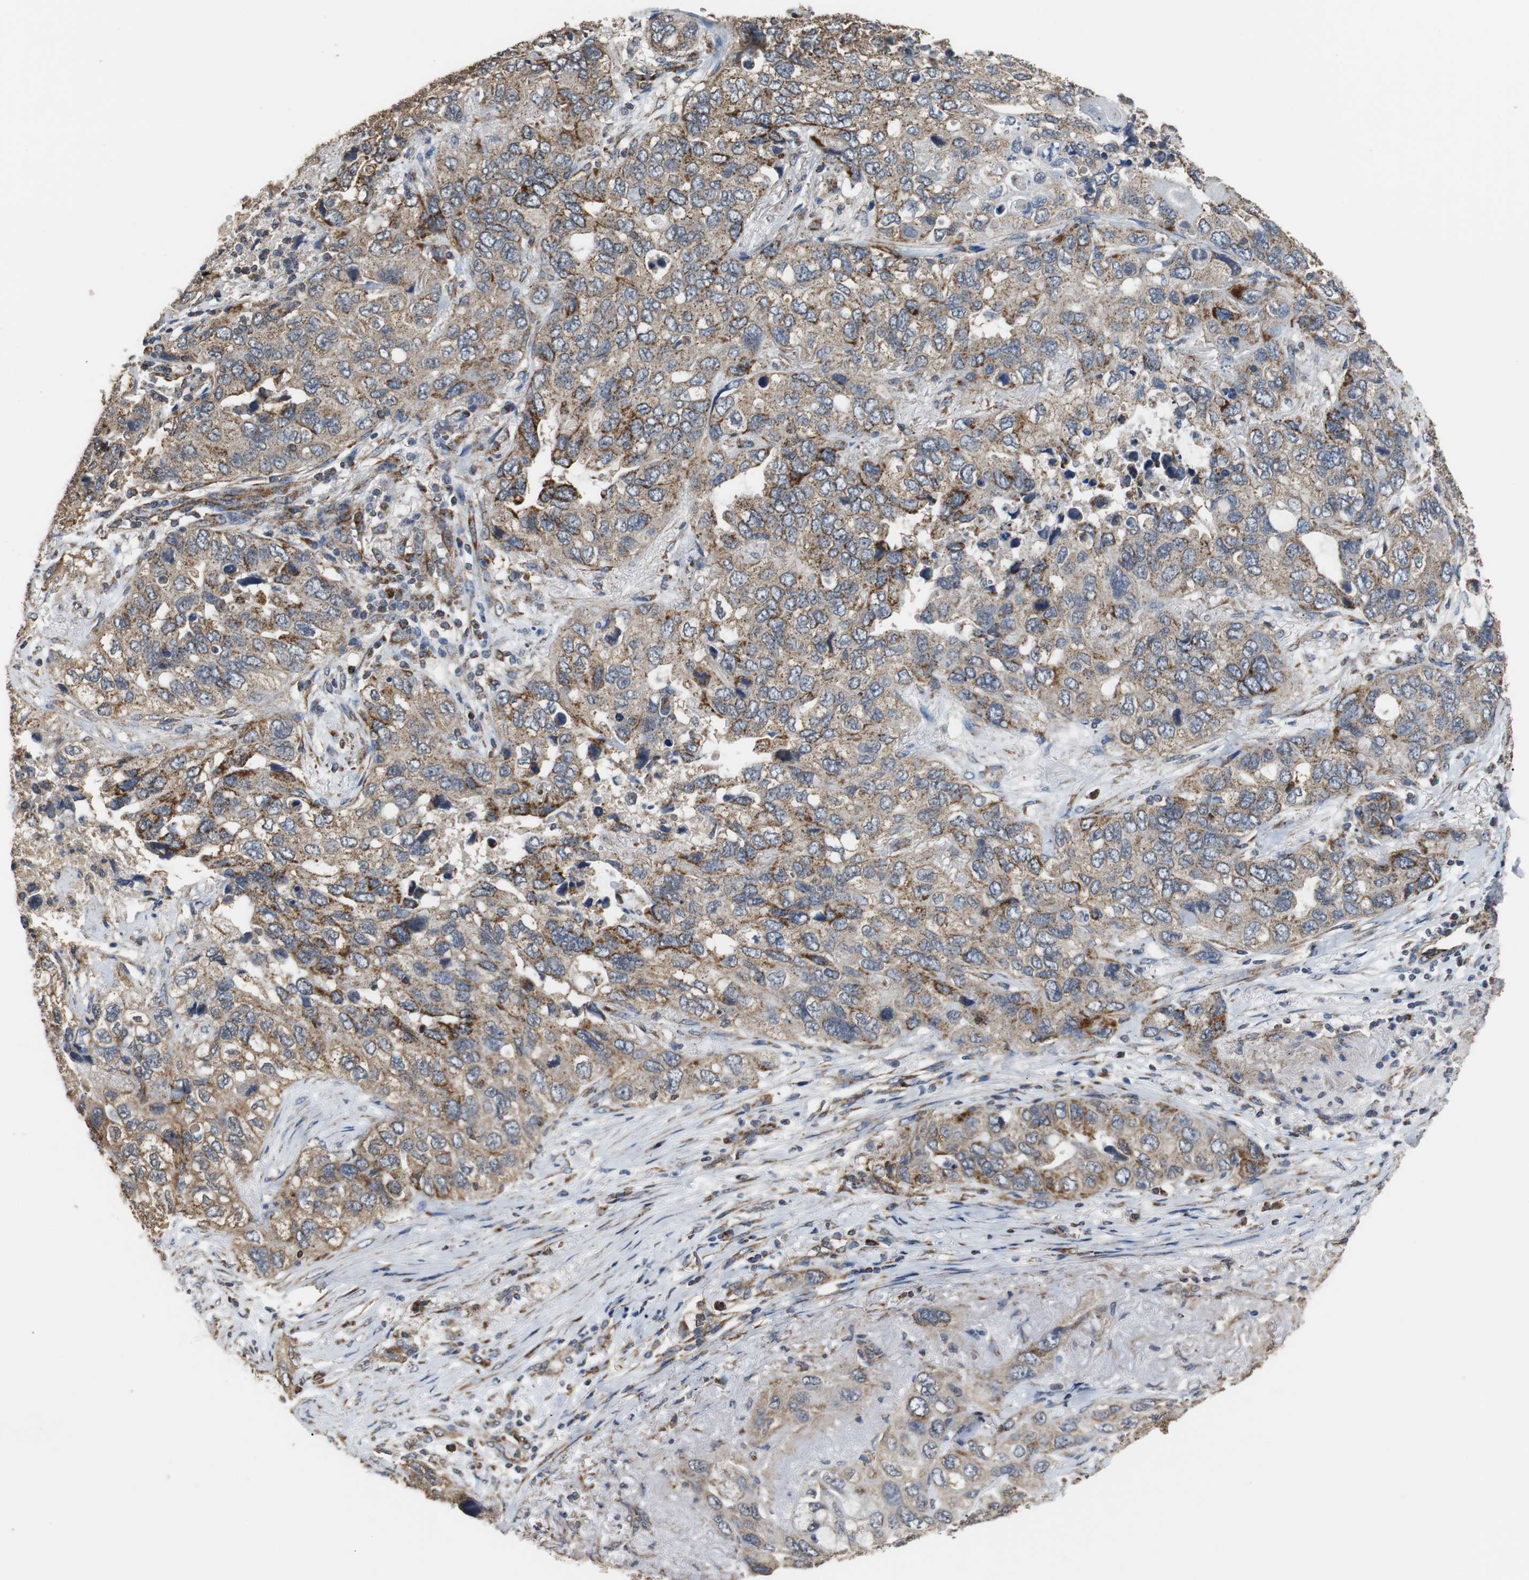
{"staining": {"intensity": "moderate", "quantity": "<25%", "location": "cytoplasmic/membranous"}, "tissue": "lung cancer", "cell_type": "Tumor cells", "image_type": "cancer", "snomed": [{"axis": "morphology", "description": "Squamous cell carcinoma, NOS"}, {"axis": "topography", "description": "Lung"}], "caption": "Human lung cancer (squamous cell carcinoma) stained for a protein (brown) shows moderate cytoplasmic/membranous positive staining in about <25% of tumor cells.", "gene": "NNT", "patient": {"sex": "female", "age": 73}}